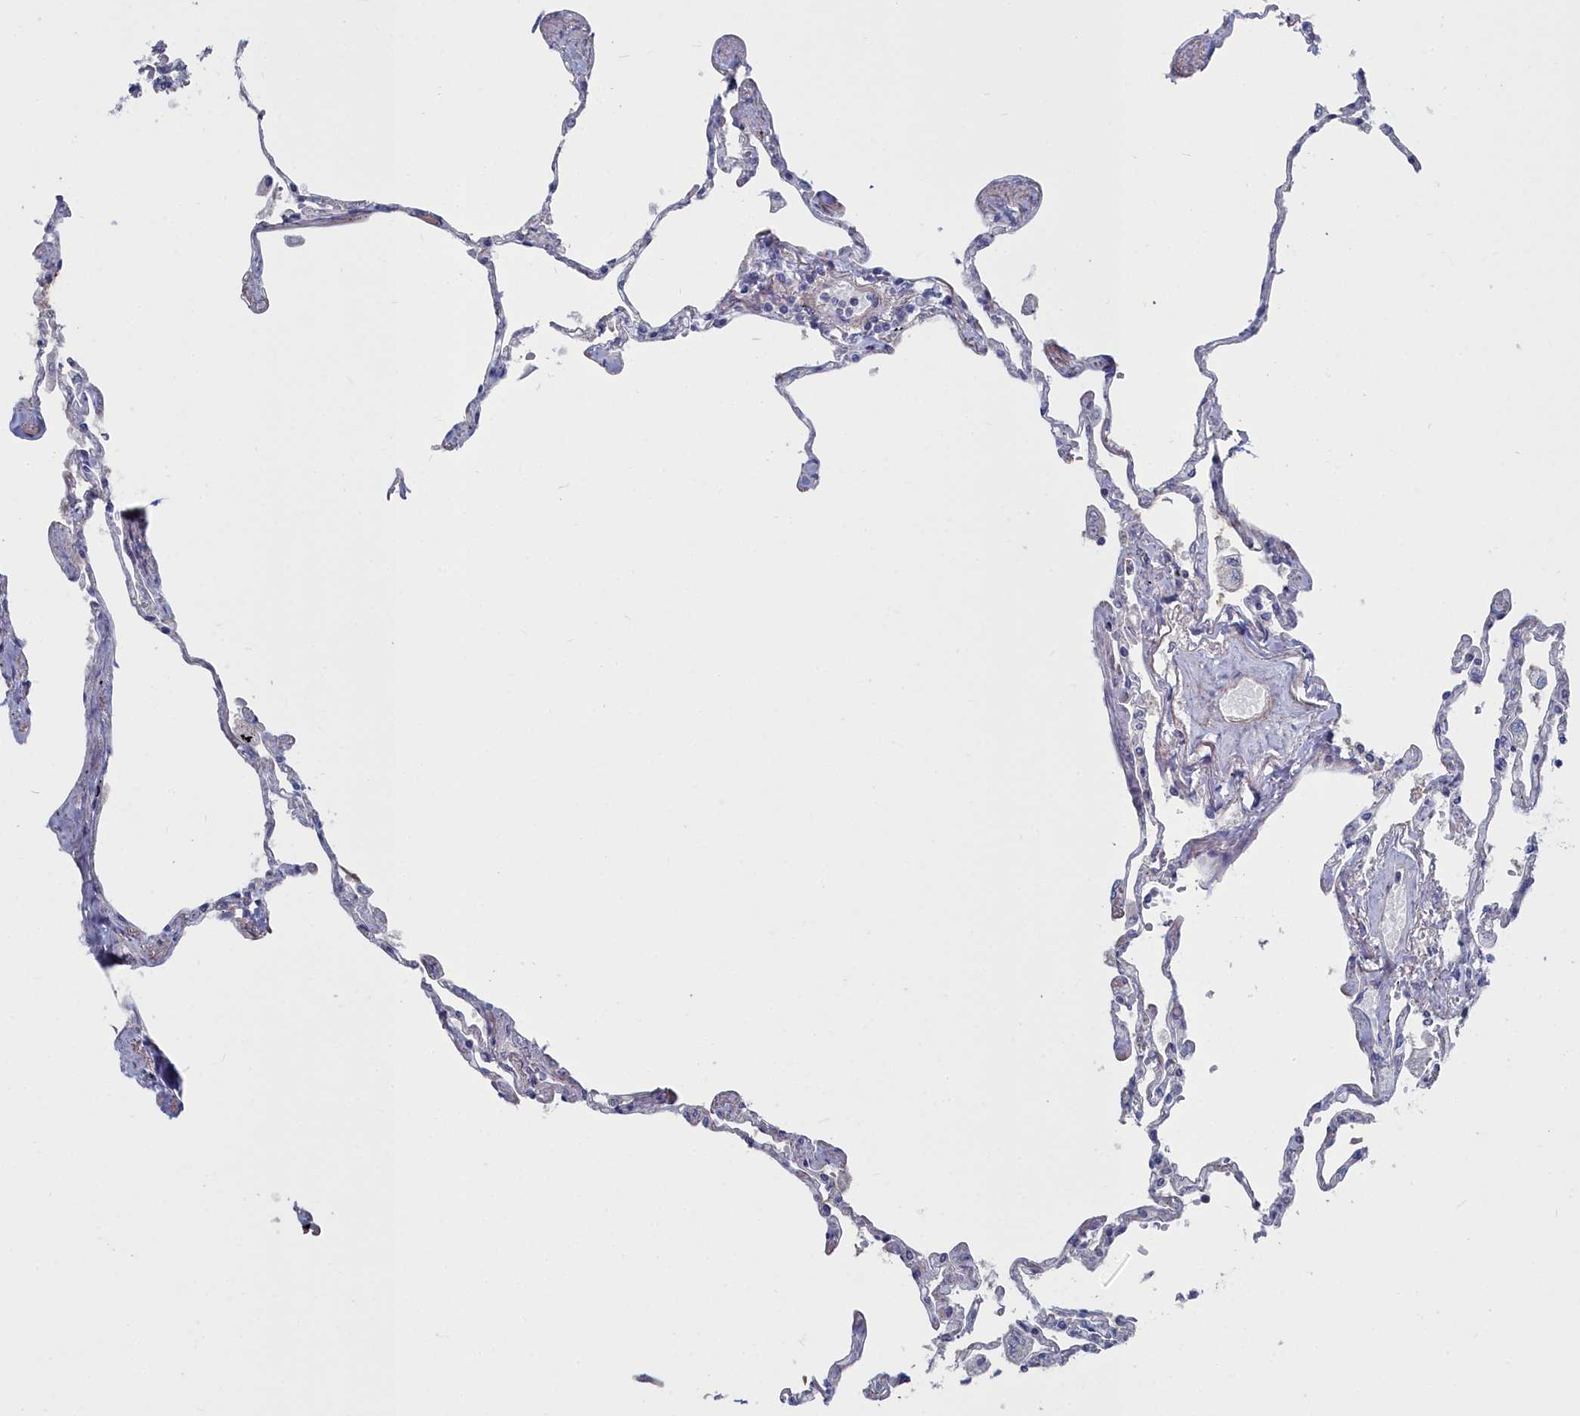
{"staining": {"intensity": "weak", "quantity": "<25%", "location": "cytoplasmic/membranous"}, "tissue": "lung", "cell_type": "Alveolar cells", "image_type": "normal", "snomed": [{"axis": "morphology", "description": "Normal tissue, NOS"}, {"axis": "topography", "description": "Lung"}], "caption": "This is an immunohistochemistry histopathology image of benign human lung. There is no staining in alveolar cells.", "gene": "SHISAL2A", "patient": {"sex": "female", "age": 67}}